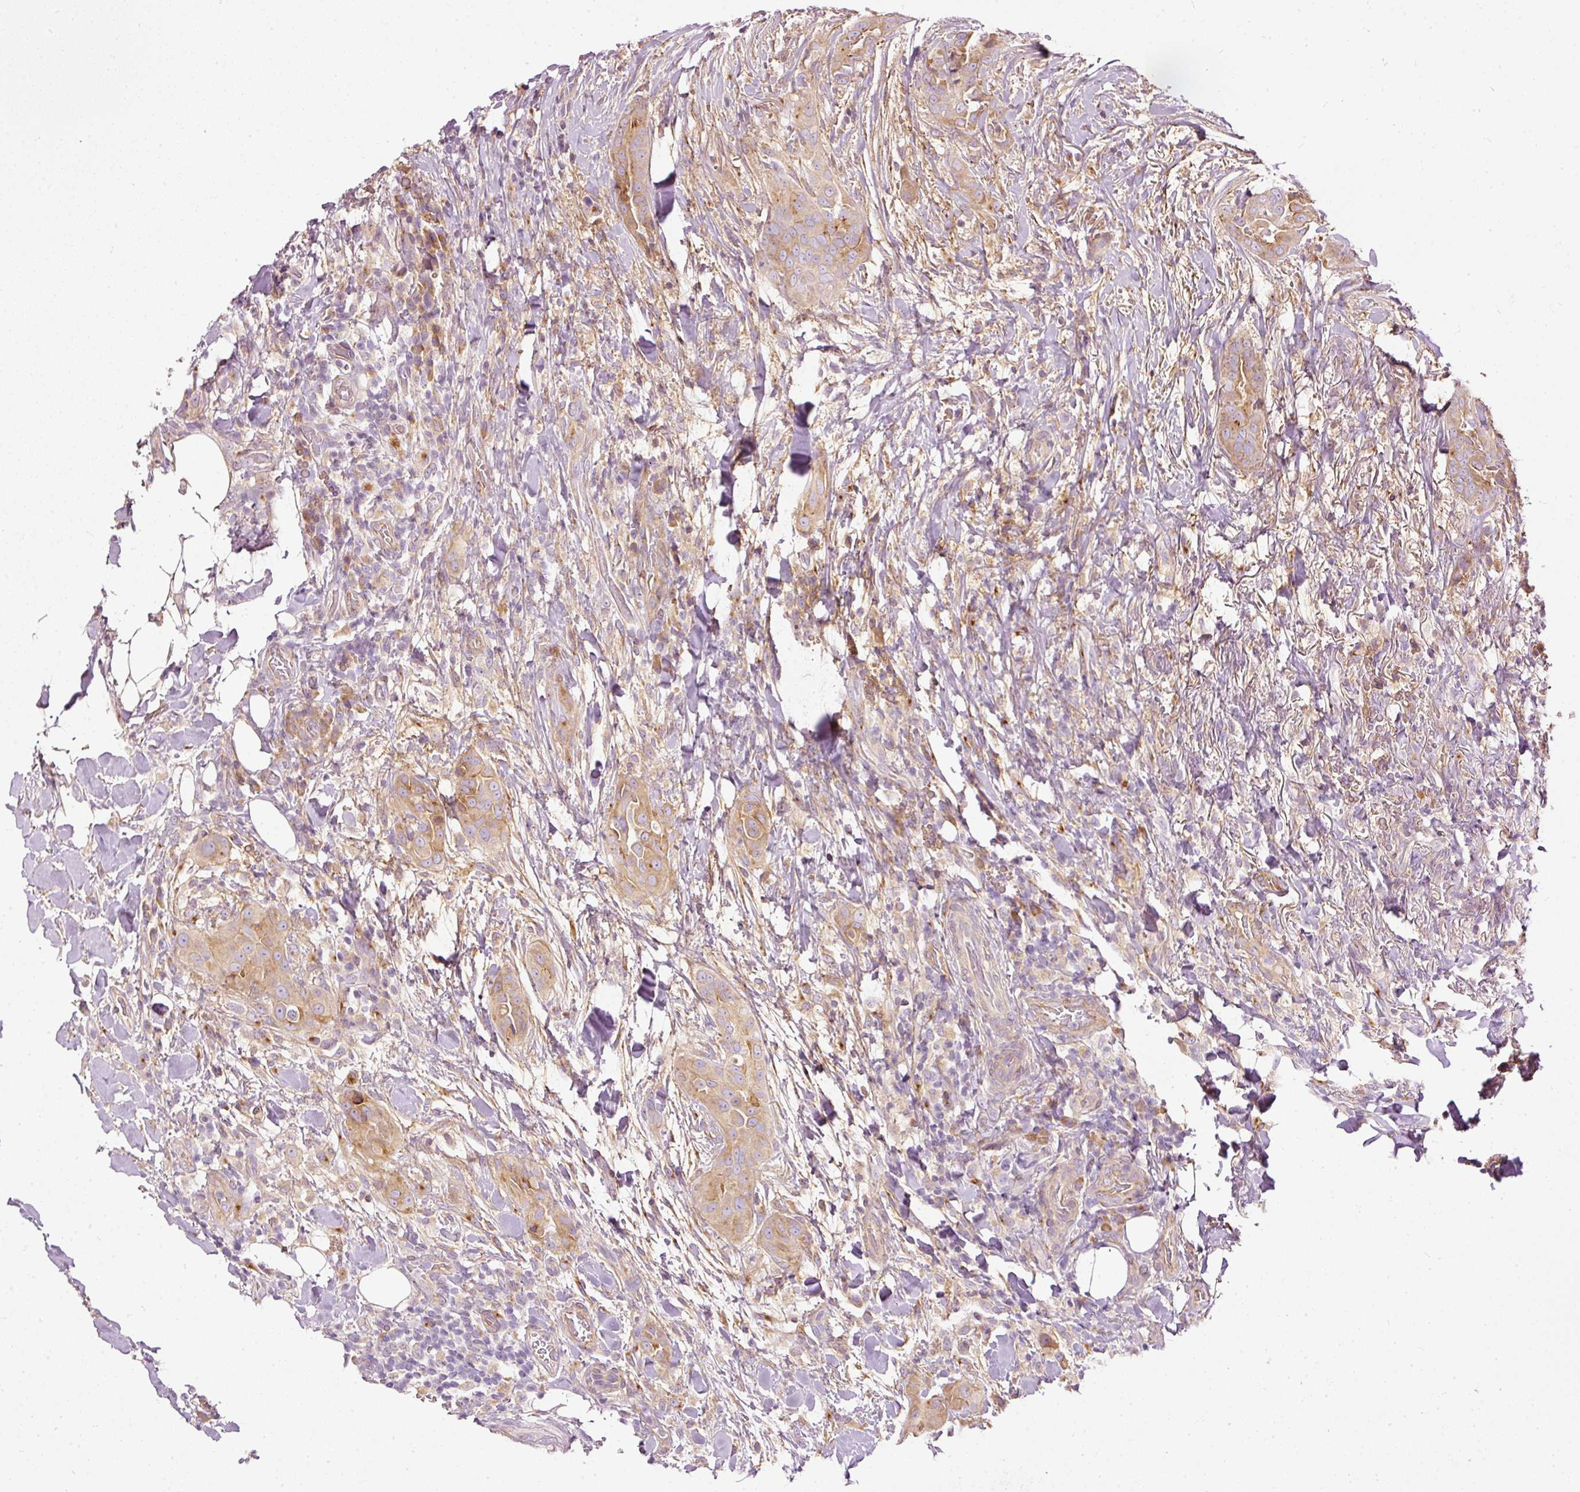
{"staining": {"intensity": "moderate", "quantity": ">75%", "location": "cytoplasmic/membranous"}, "tissue": "thyroid cancer", "cell_type": "Tumor cells", "image_type": "cancer", "snomed": [{"axis": "morphology", "description": "Papillary adenocarcinoma, NOS"}, {"axis": "topography", "description": "Thyroid gland"}], "caption": "A brown stain shows moderate cytoplasmic/membranous positivity of a protein in papillary adenocarcinoma (thyroid) tumor cells.", "gene": "PAQR9", "patient": {"sex": "male", "age": 61}}